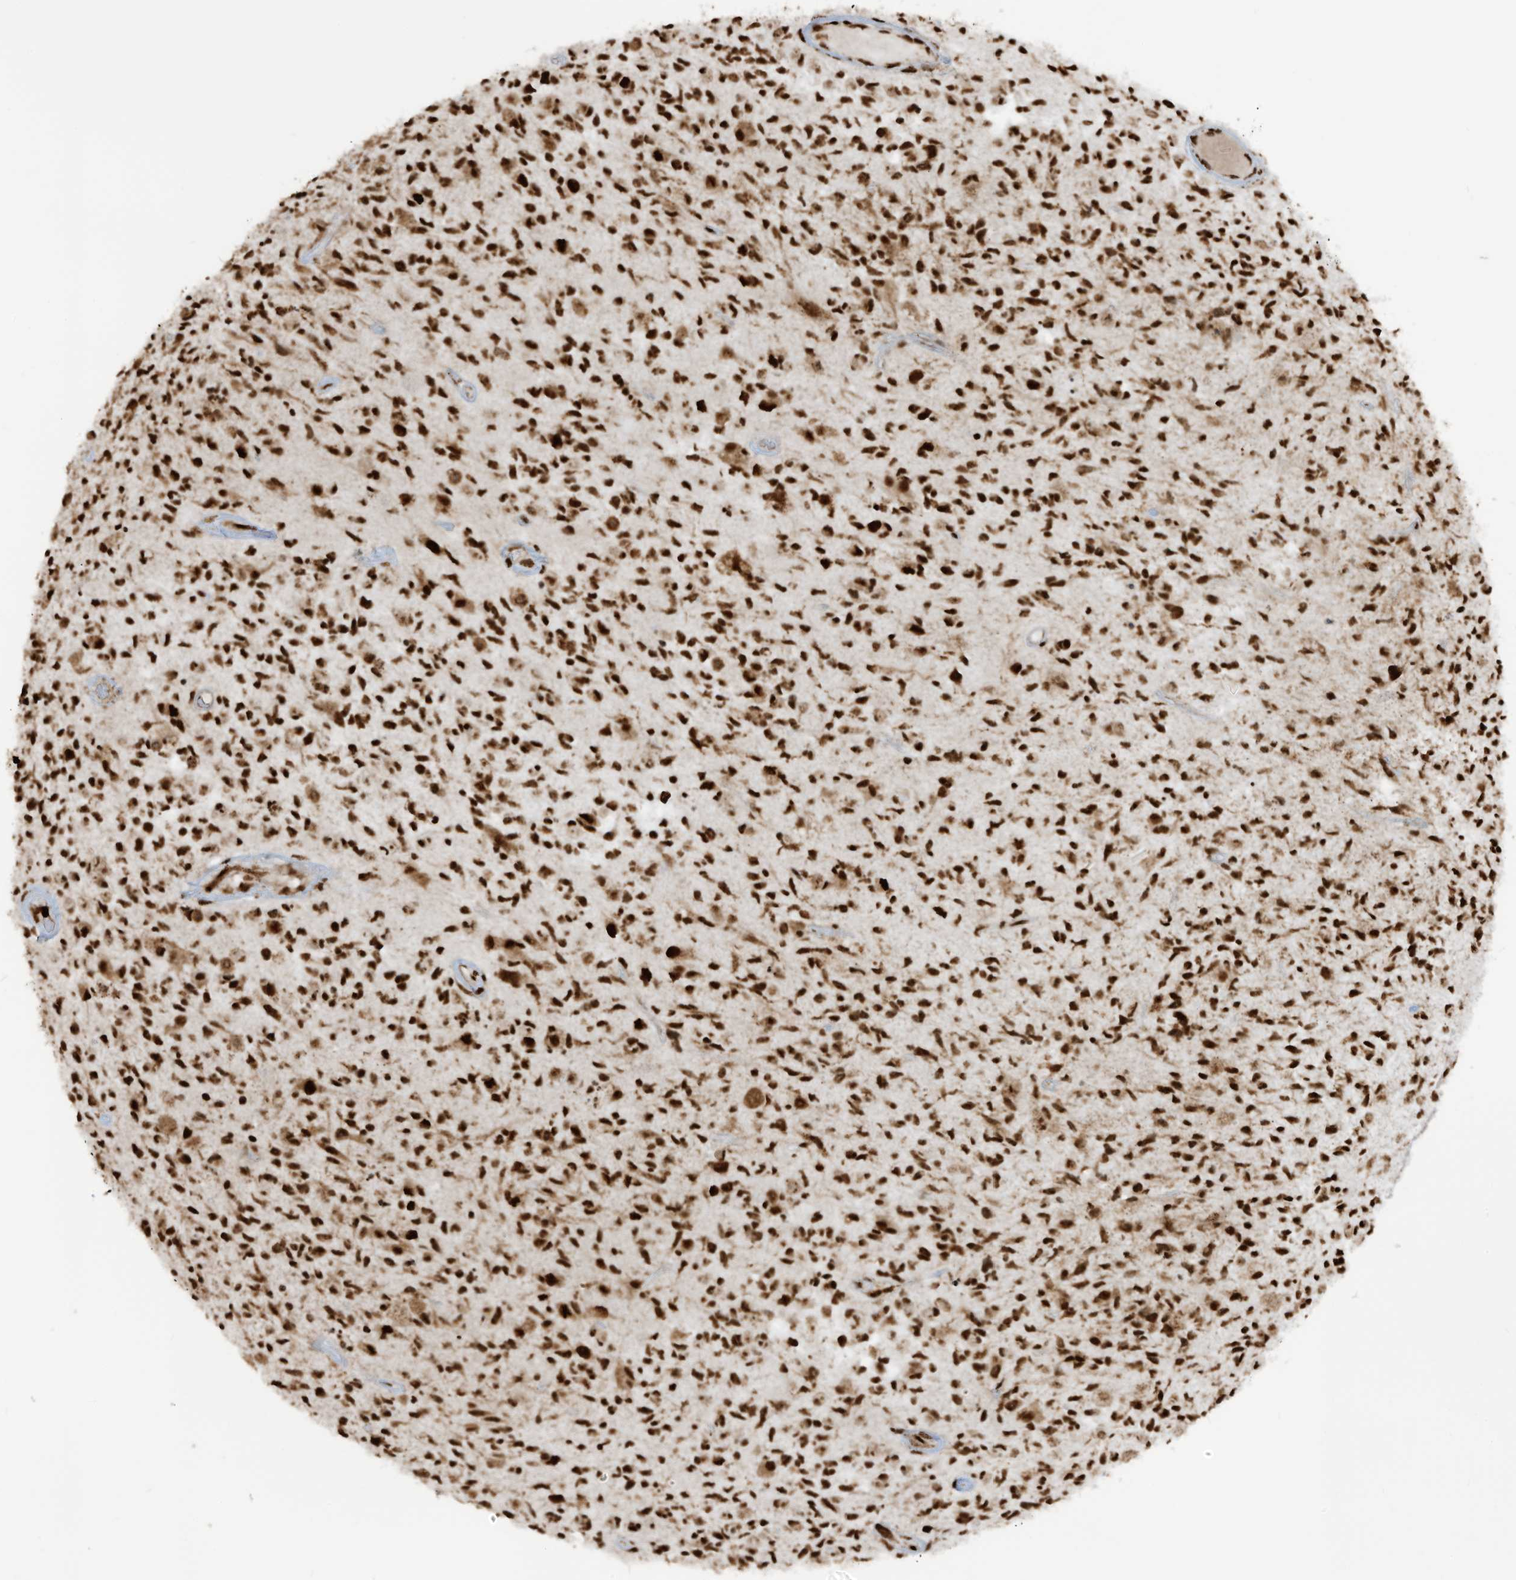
{"staining": {"intensity": "strong", "quantity": ">75%", "location": "nuclear"}, "tissue": "glioma", "cell_type": "Tumor cells", "image_type": "cancer", "snomed": [{"axis": "morphology", "description": "Glioma, malignant, High grade"}, {"axis": "morphology", "description": "Glioblastoma, NOS"}, {"axis": "topography", "description": "Brain"}], "caption": "This image exhibits immunohistochemistry (IHC) staining of human glioma, with high strong nuclear expression in approximately >75% of tumor cells.", "gene": "LBH", "patient": {"sex": "male", "age": 60}}